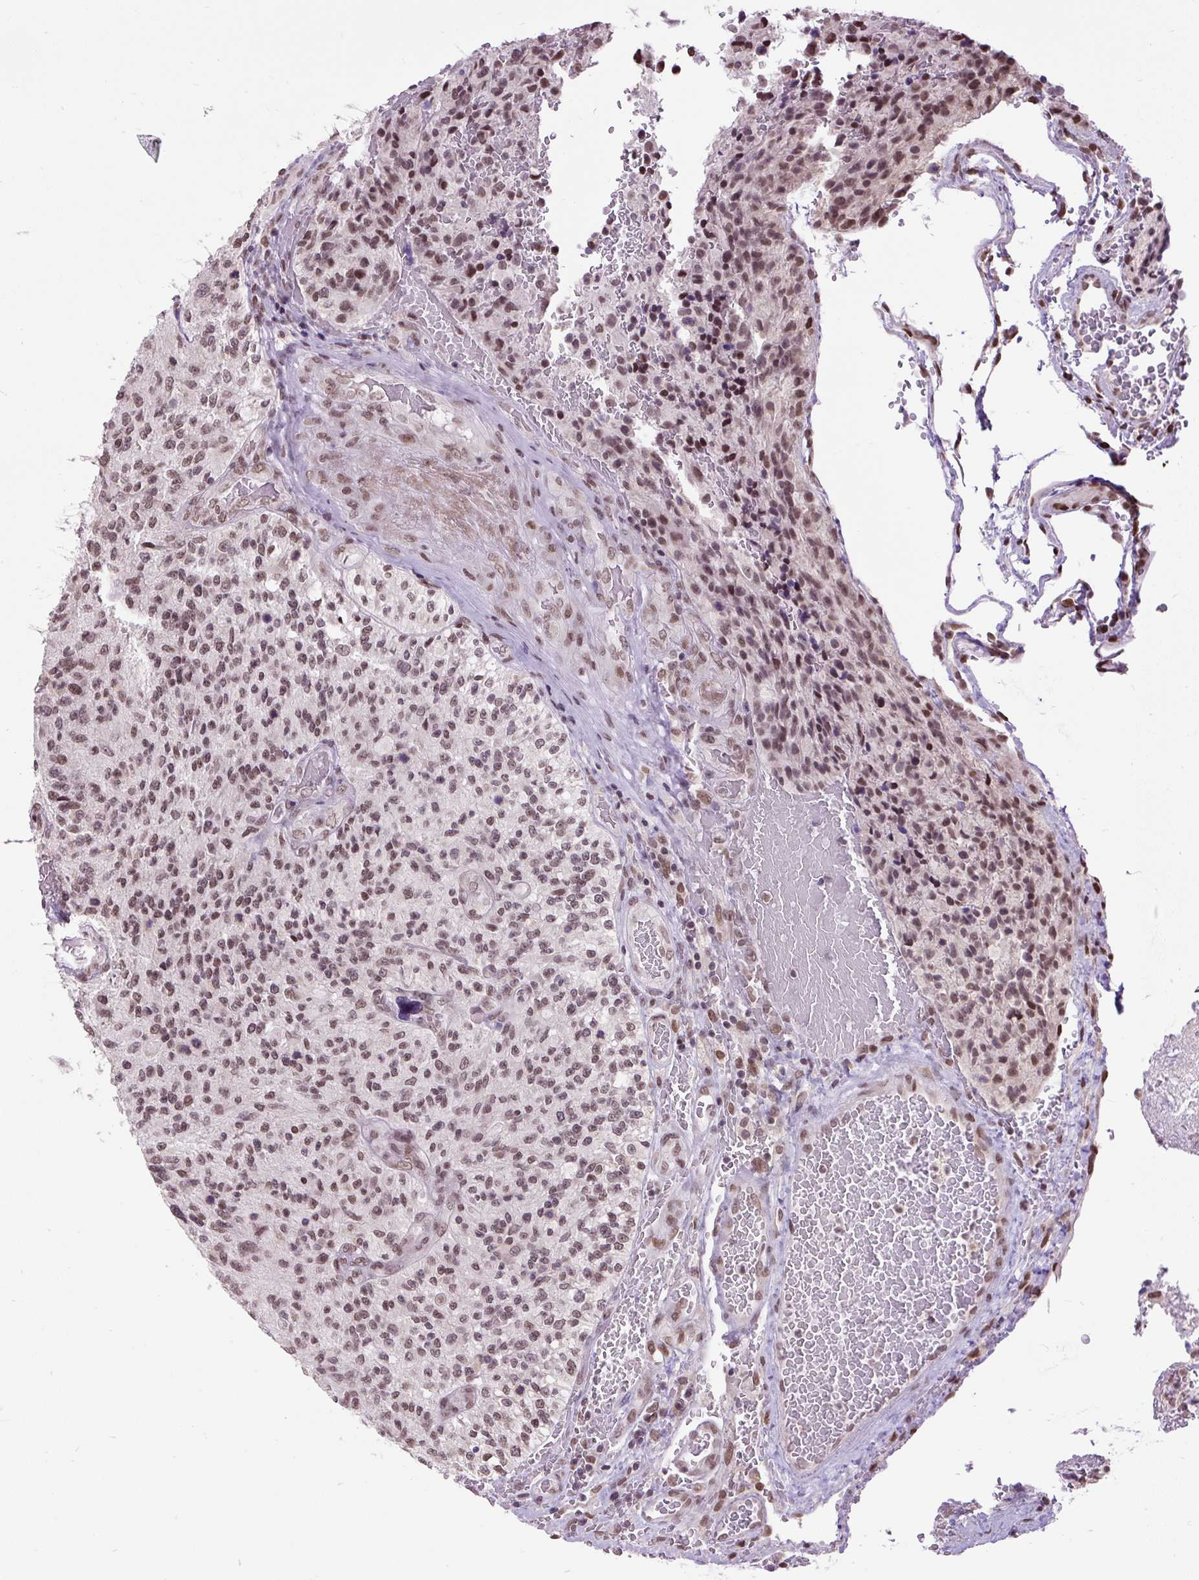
{"staining": {"intensity": "moderate", "quantity": ">75%", "location": "nuclear"}, "tissue": "glioma", "cell_type": "Tumor cells", "image_type": "cancer", "snomed": [{"axis": "morphology", "description": "Normal tissue, NOS"}, {"axis": "morphology", "description": "Glioma, malignant, High grade"}, {"axis": "topography", "description": "Cerebral cortex"}], "caption": "Protein positivity by immunohistochemistry demonstrates moderate nuclear staining in about >75% of tumor cells in malignant glioma (high-grade). Ihc stains the protein in brown and the nuclei are stained blue.", "gene": "ZNF672", "patient": {"sex": "male", "age": 56}}